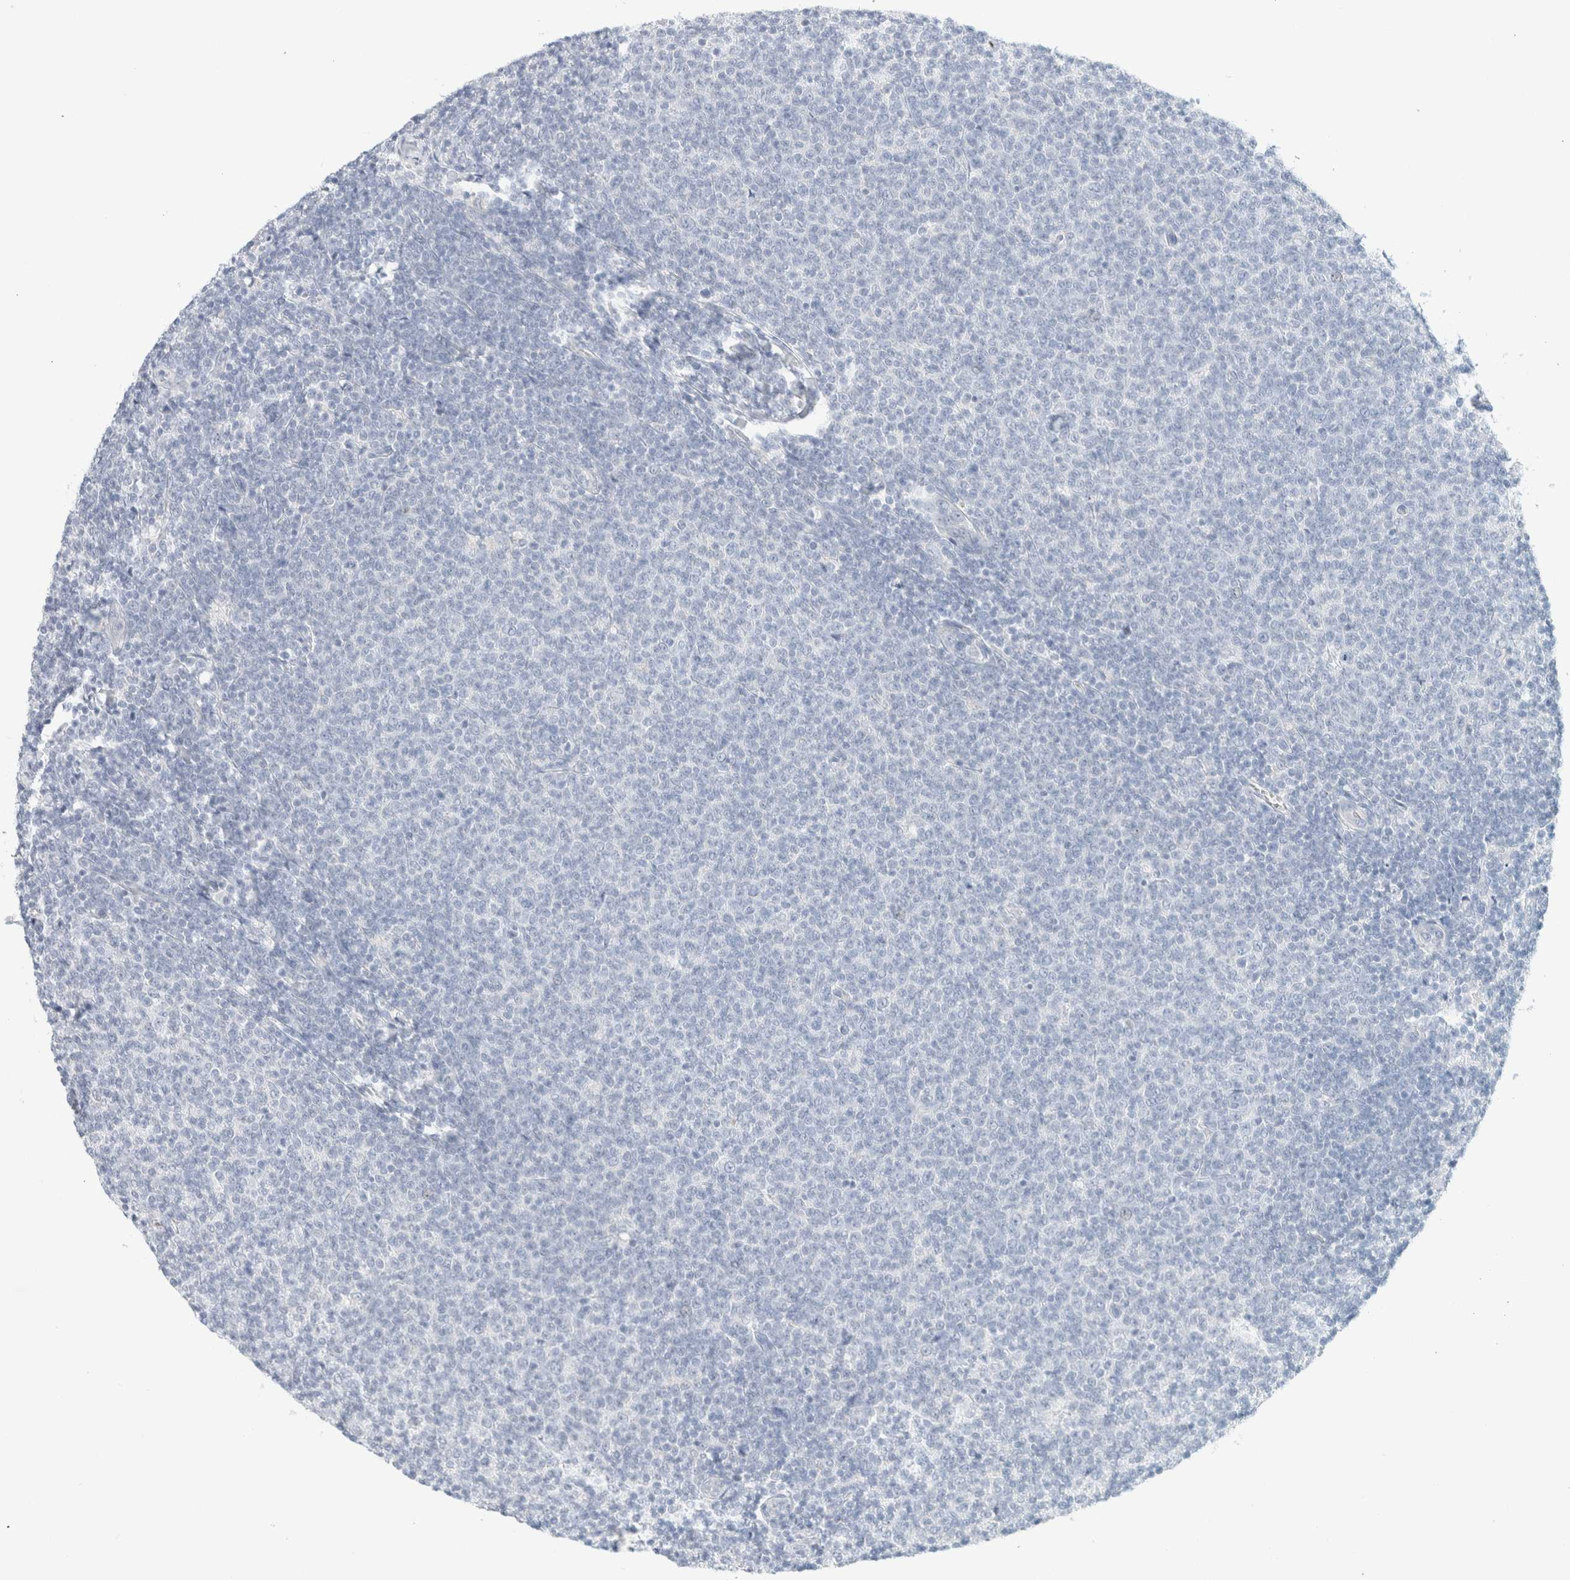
{"staining": {"intensity": "negative", "quantity": "none", "location": "none"}, "tissue": "lymphoma", "cell_type": "Tumor cells", "image_type": "cancer", "snomed": [{"axis": "morphology", "description": "Malignant lymphoma, non-Hodgkin's type, Low grade"}, {"axis": "topography", "description": "Lymph node"}], "caption": "Immunohistochemistry (IHC) photomicrograph of low-grade malignant lymphoma, non-Hodgkin's type stained for a protein (brown), which demonstrates no expression in tumor cells.", "gene": "HEXD", "patient": {"sex": "male", "age": 66}}